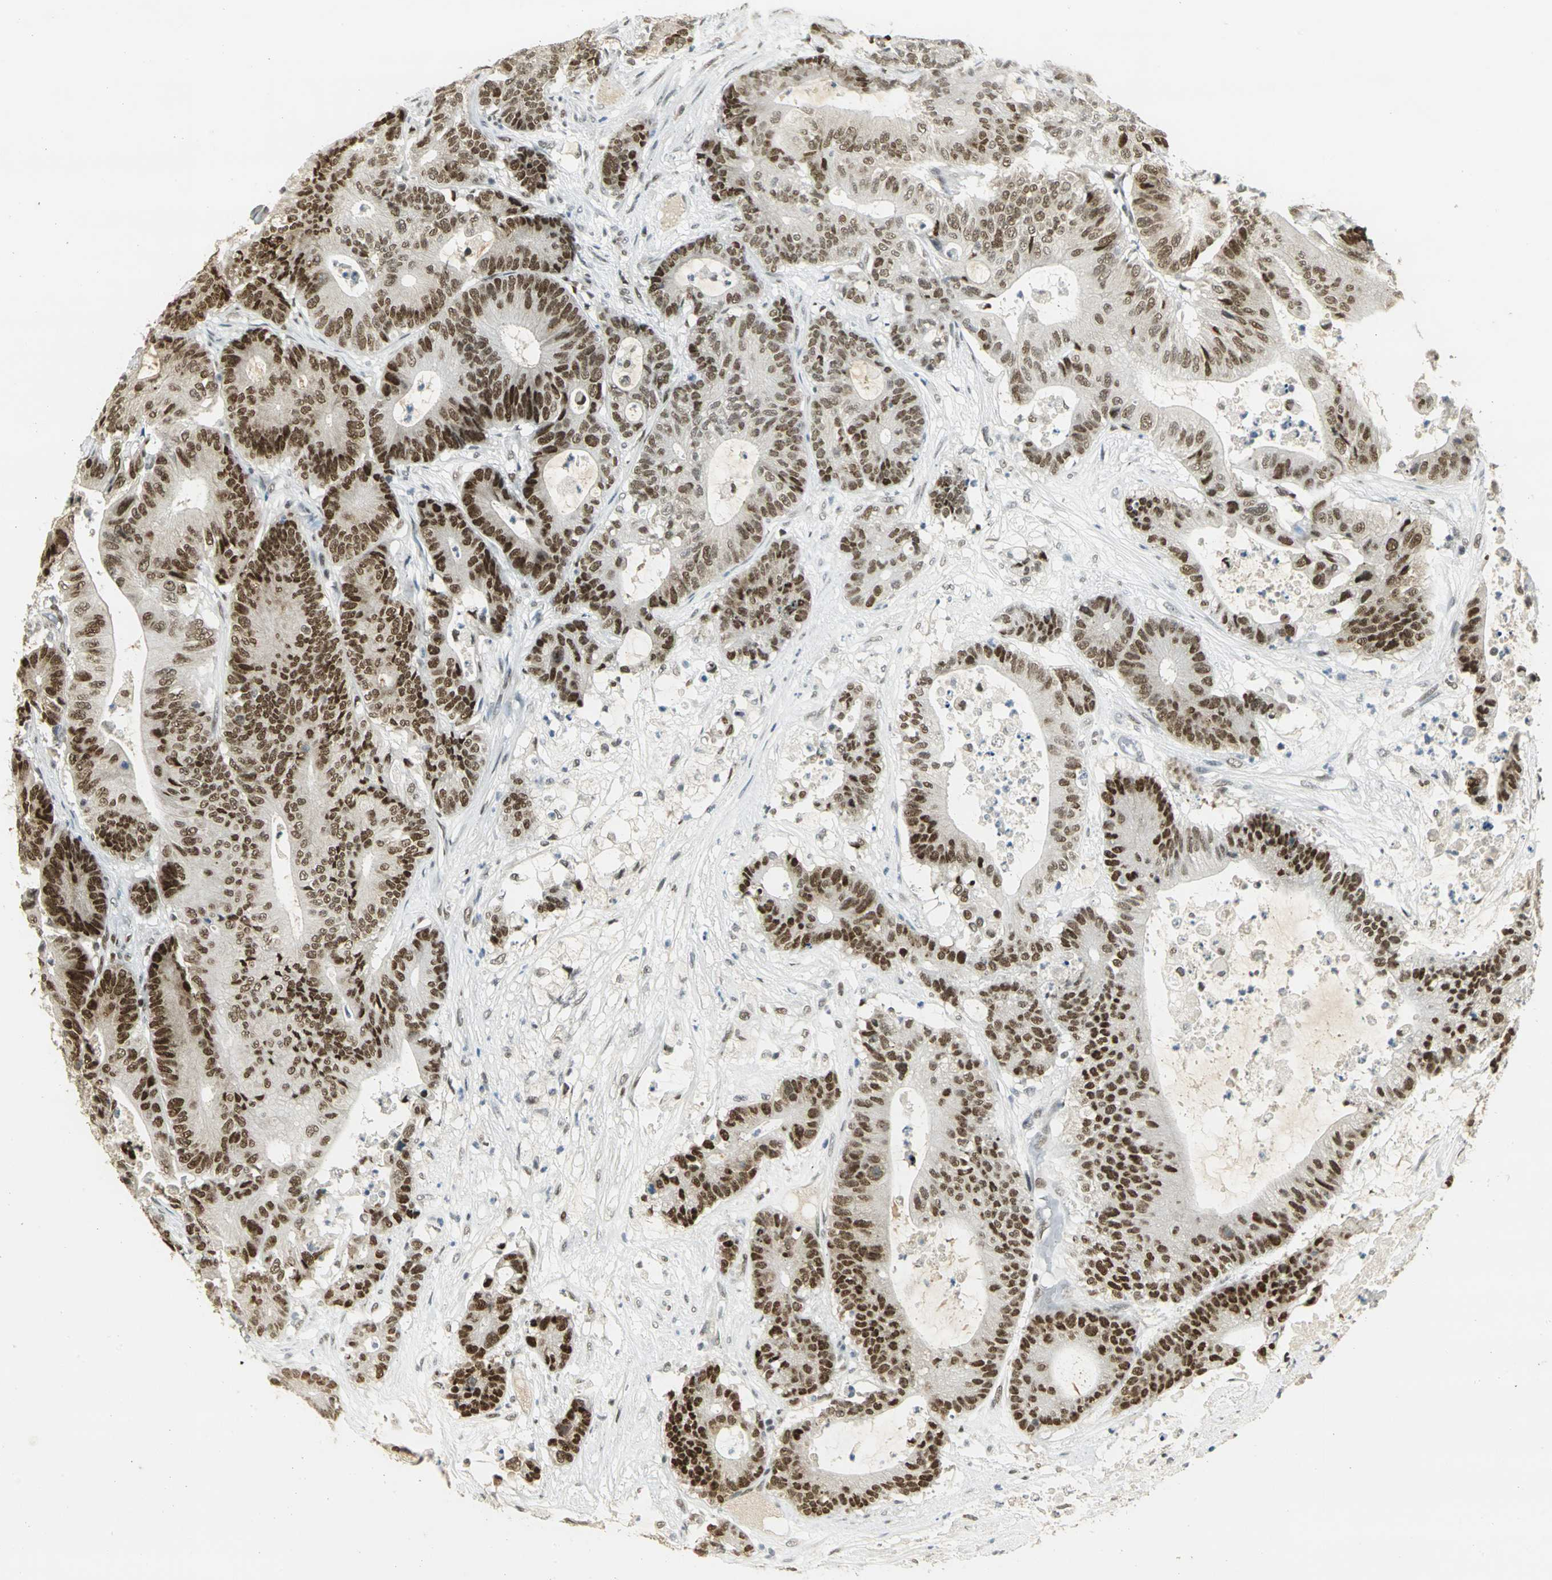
{"staining": {"intensity": "strong", "quantity": ">75%", "location": "nuclear"}, "tissue": "colorectal cancer", "cell_type": "Tumor cells", "image_type": "cancer", "snomed": [{"axis": "morphology", "description": "Adenocarcinoma, NOS"}, {"axis": "topography", "description": "Colon"}], "caption": "Immunohistochemistry (IHC) of colorectal cancer (adenocarcinoma) exhibits high levels of strong nuclear expression in about >75% of tumor cells. The staining is performed using DAB (3,3'-diaminobenzidine) brown chromogen to label protein expression. The nuclei are counter-stained blue using hematoxylin.", "gene": "AK6", "patient": {"sex": "female", "age": 84}}